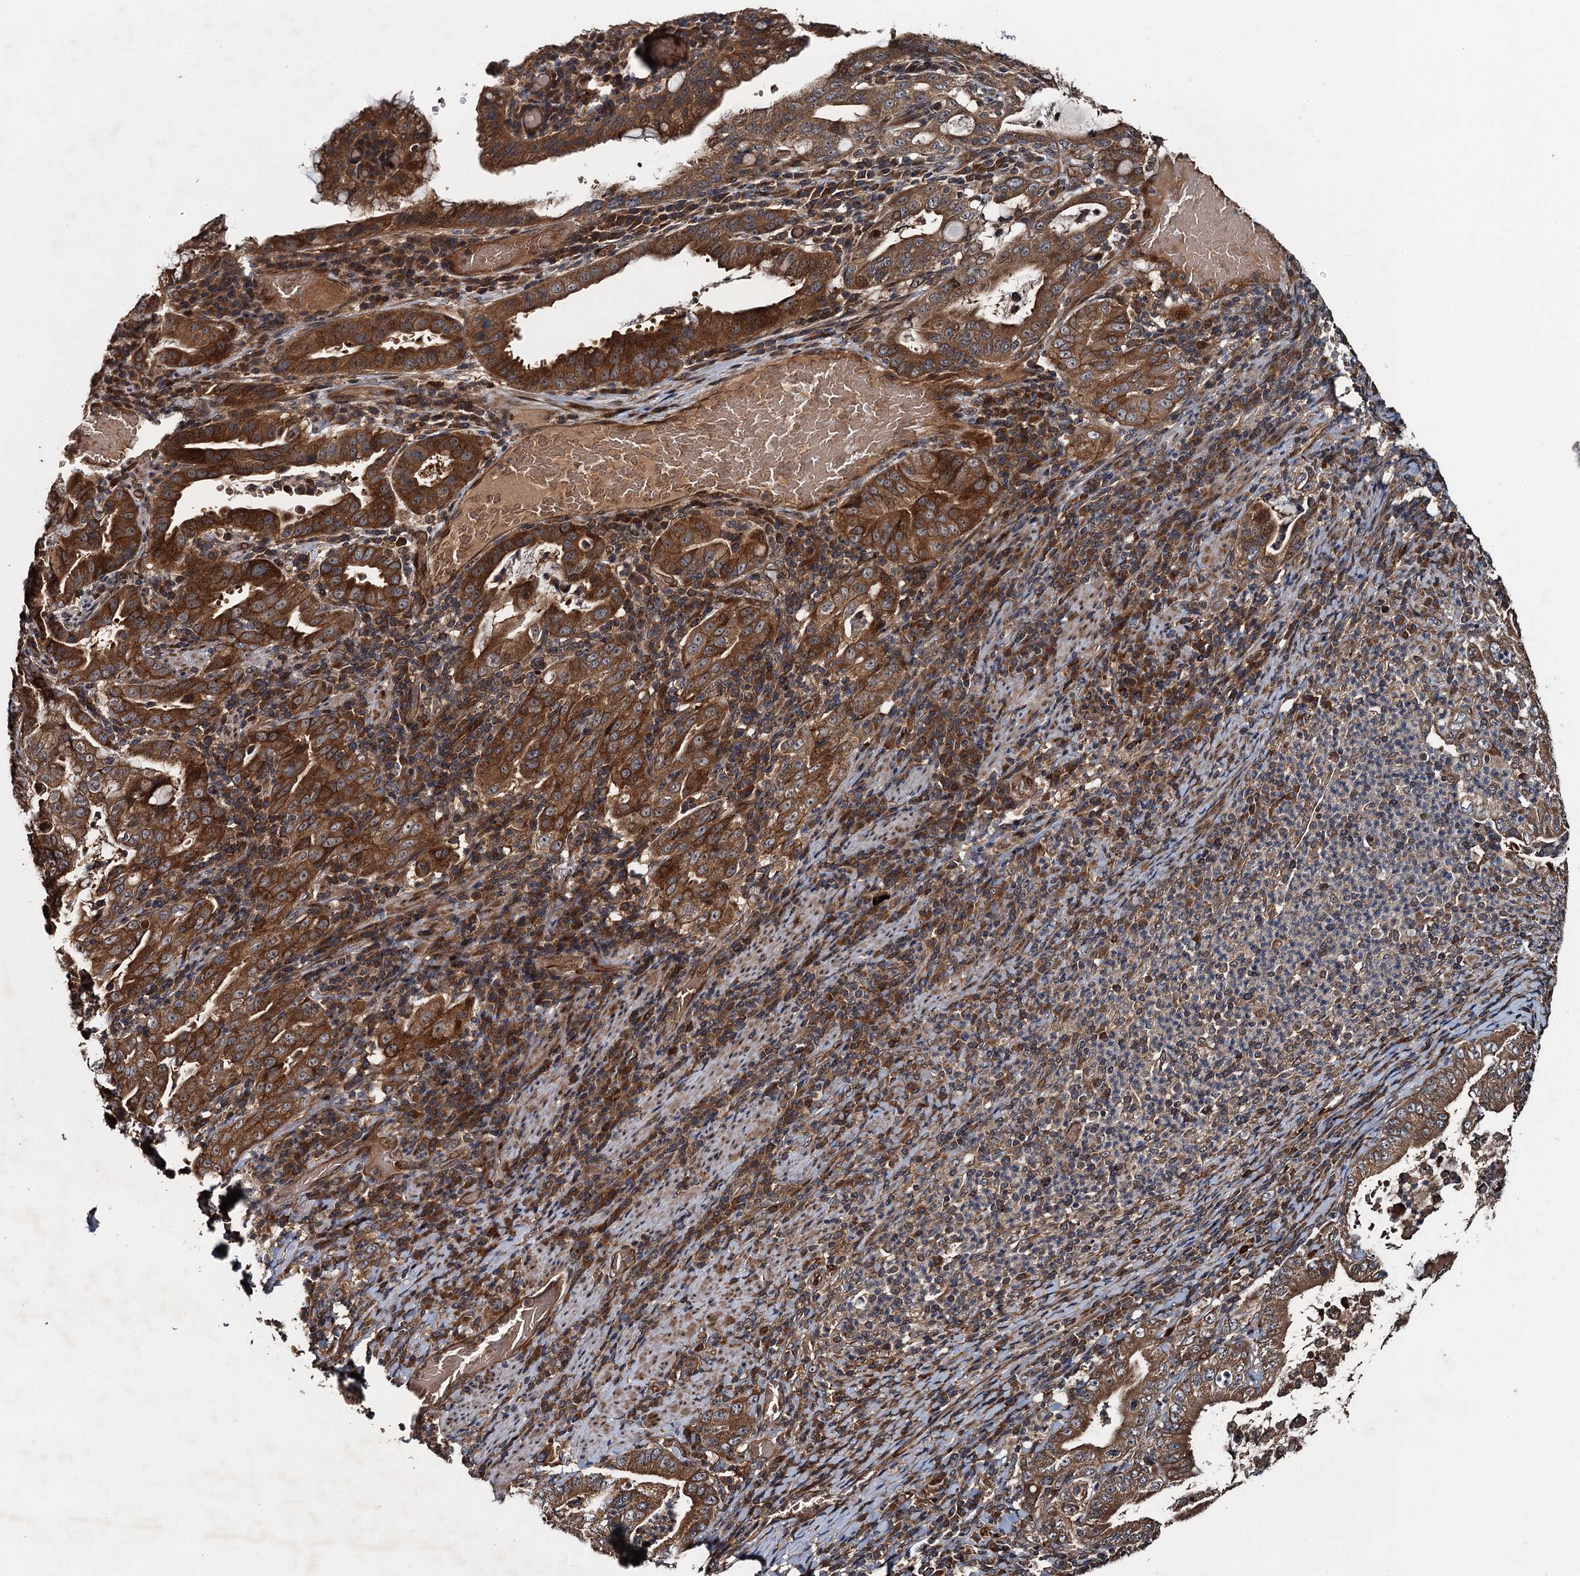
{"staining": {"intensity": "strong", "quantity": ">75%", "location": "cytoplasmic/membranous"}, "tissue": "stomach cancer", "cell_type": "Tumor cells", "image_type": "cancer", "snomed": [{"axis": "morphology", "description": "Normal tissue, NOS"}, {"axis": "morphology", "description": "Adenocarcinoma, NOS"}, {"axis": "topography", "description": "Esophagus"}, {"axis": "topography", "description": "Stomach, upper"}, {"axis": "topography", "description": "Peripheral nerve tissue"}], "caption": "IHC of adenocarcinoma (stomach) exhibits high levels of strong cytoplasmic/membranous positivity in about >75% of tumor cells.", "gene": "SNX32", "patient": {"sex": "male", "age": 62}}